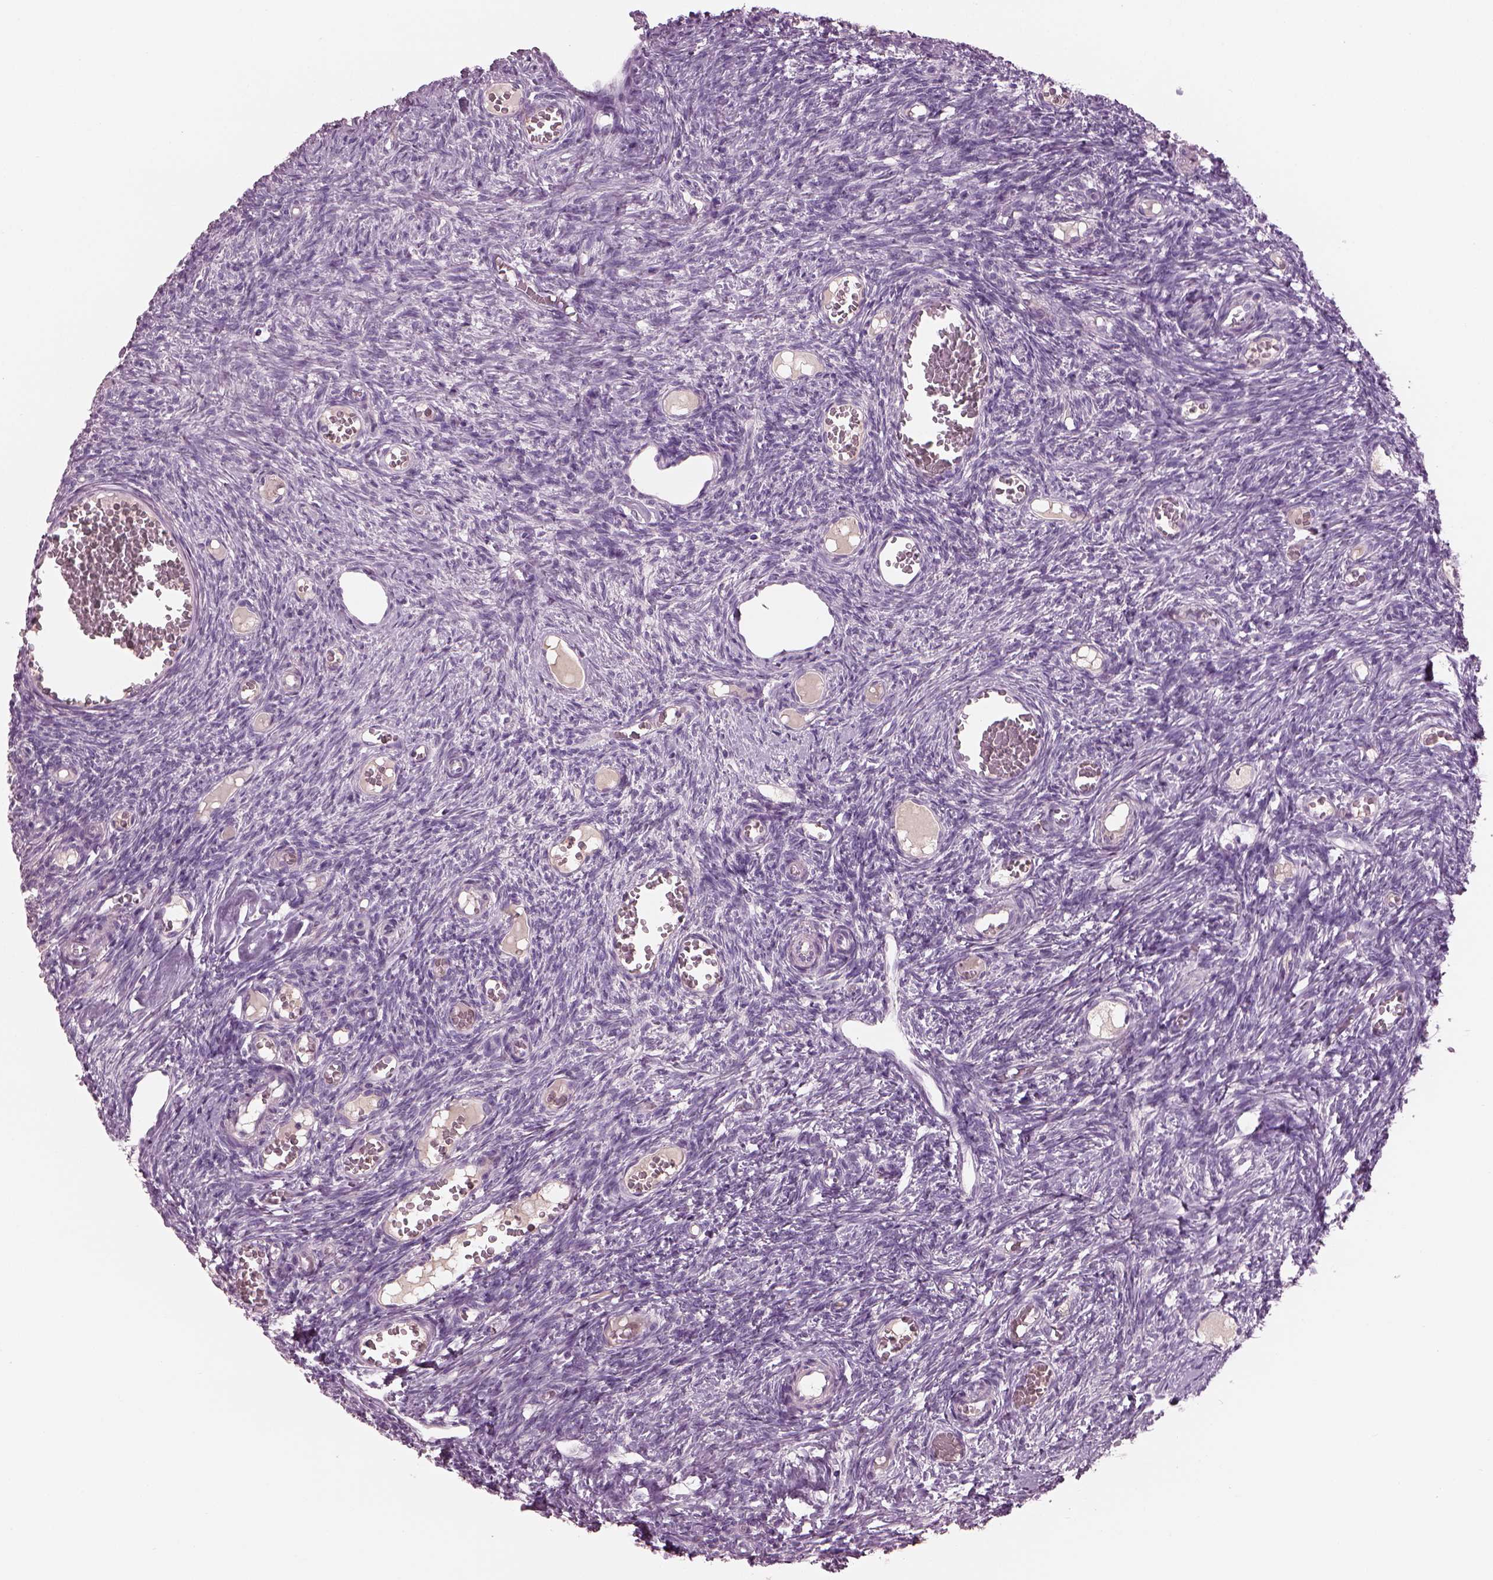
{"staining": {"intensity": "negative", "quantity": "none", "location": "none"}, "tissue": "ovary", "cell_type": "Follicle cells", "image_type": "normal", "snomed": [{"axis": "morphology", "description": "Normal tissue, NOS"}, {"axis": "topography", "description": "Ovary"}], "caption": "Immunohistochemistry (IHC) of benign human ovary reveals no expression in follicle cells.", "gene": "PACRG", "patient": {"sex": "female", "age": 39}}